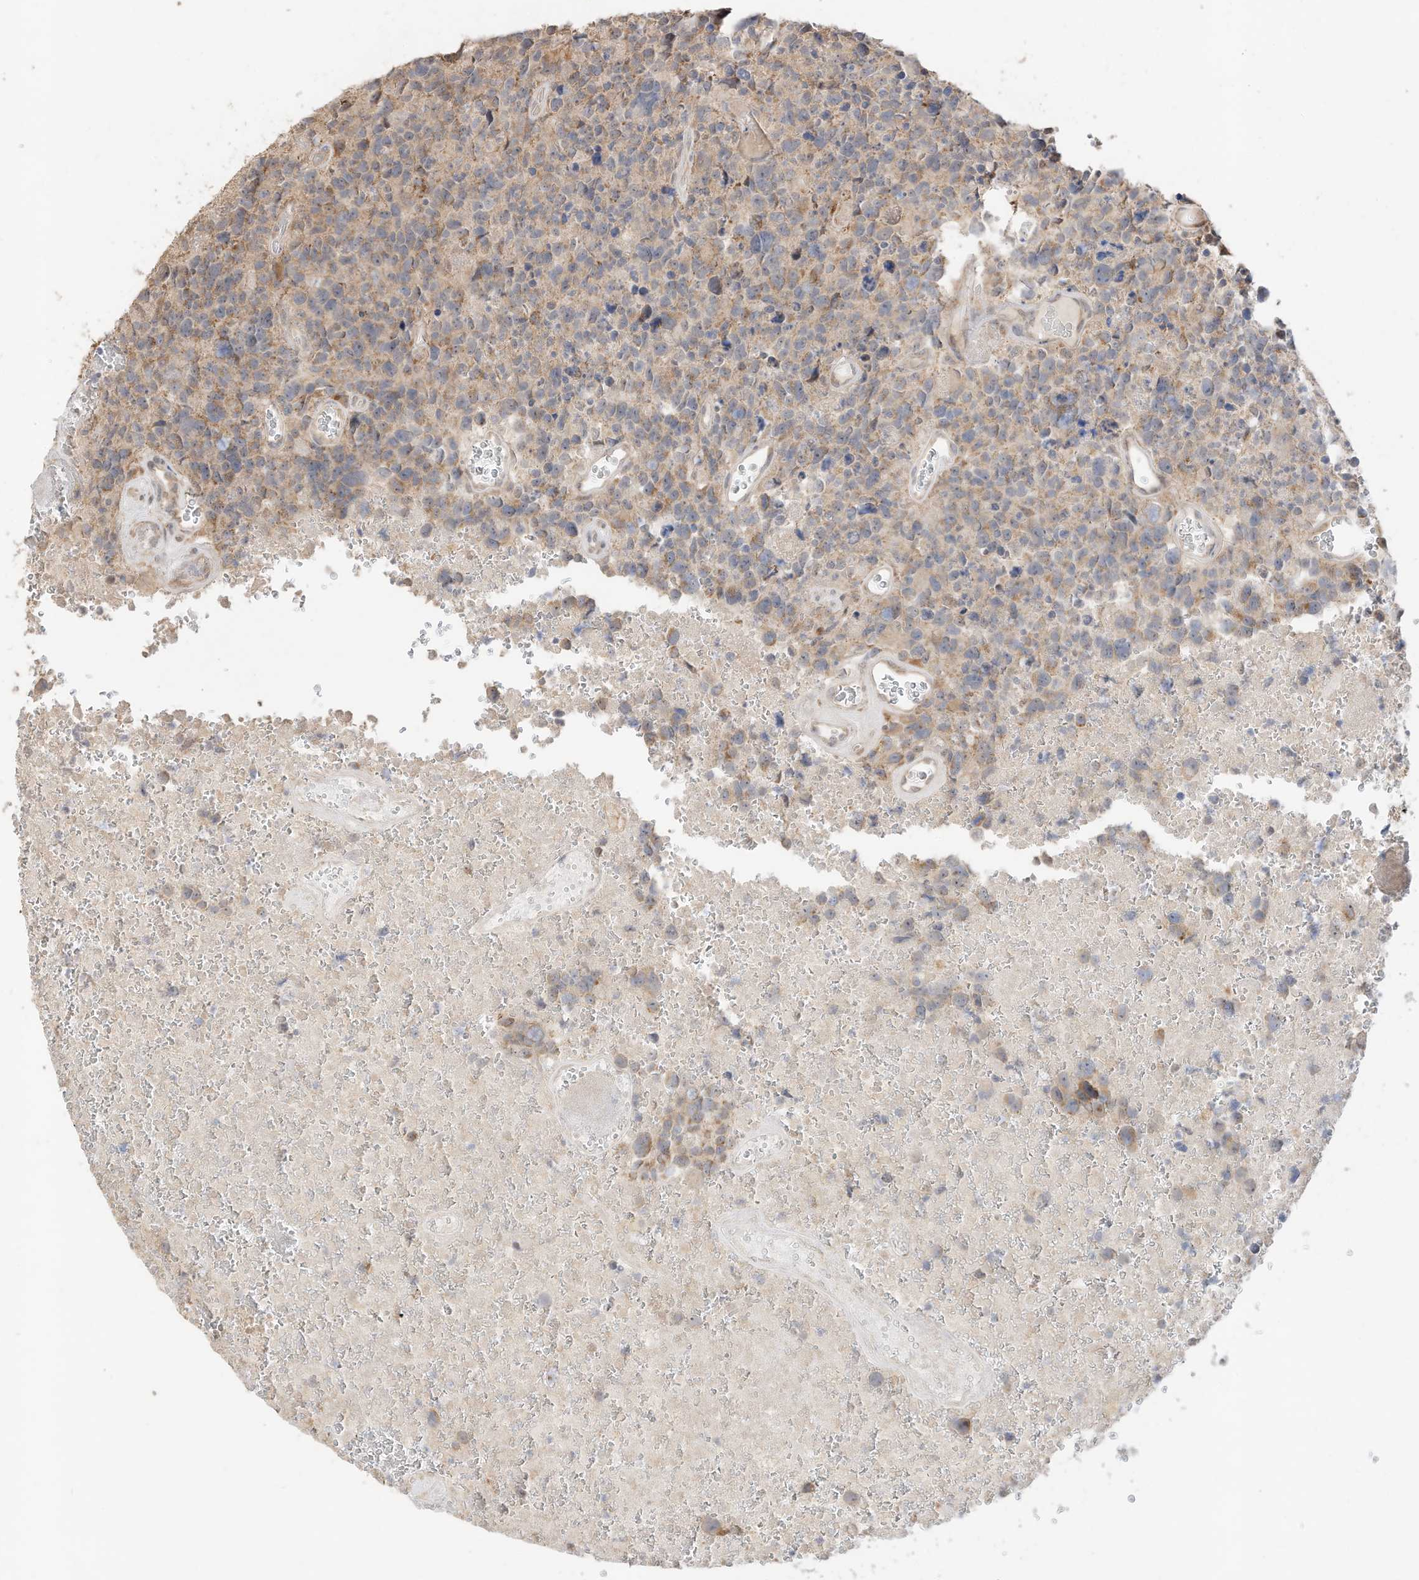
{"staining": {"intensity": "moderate", "quantity": "25%-75%", "location": "cytoplasmic/membranous"}, "tissue": "glioma", "cell_type": "Tumor cells", "image_type": "cancer", "snomed": [{"axis": "morphology", "description": "Glioma, malignant, High grade"}, {"axis": "topography", "description": "Brain"}], "caption": "Human glioma stained with a protein marker exhibits moderate staining in tumor cells.", "gene": "CAGE1", "patient": {"sex": "male", "age": 69}}